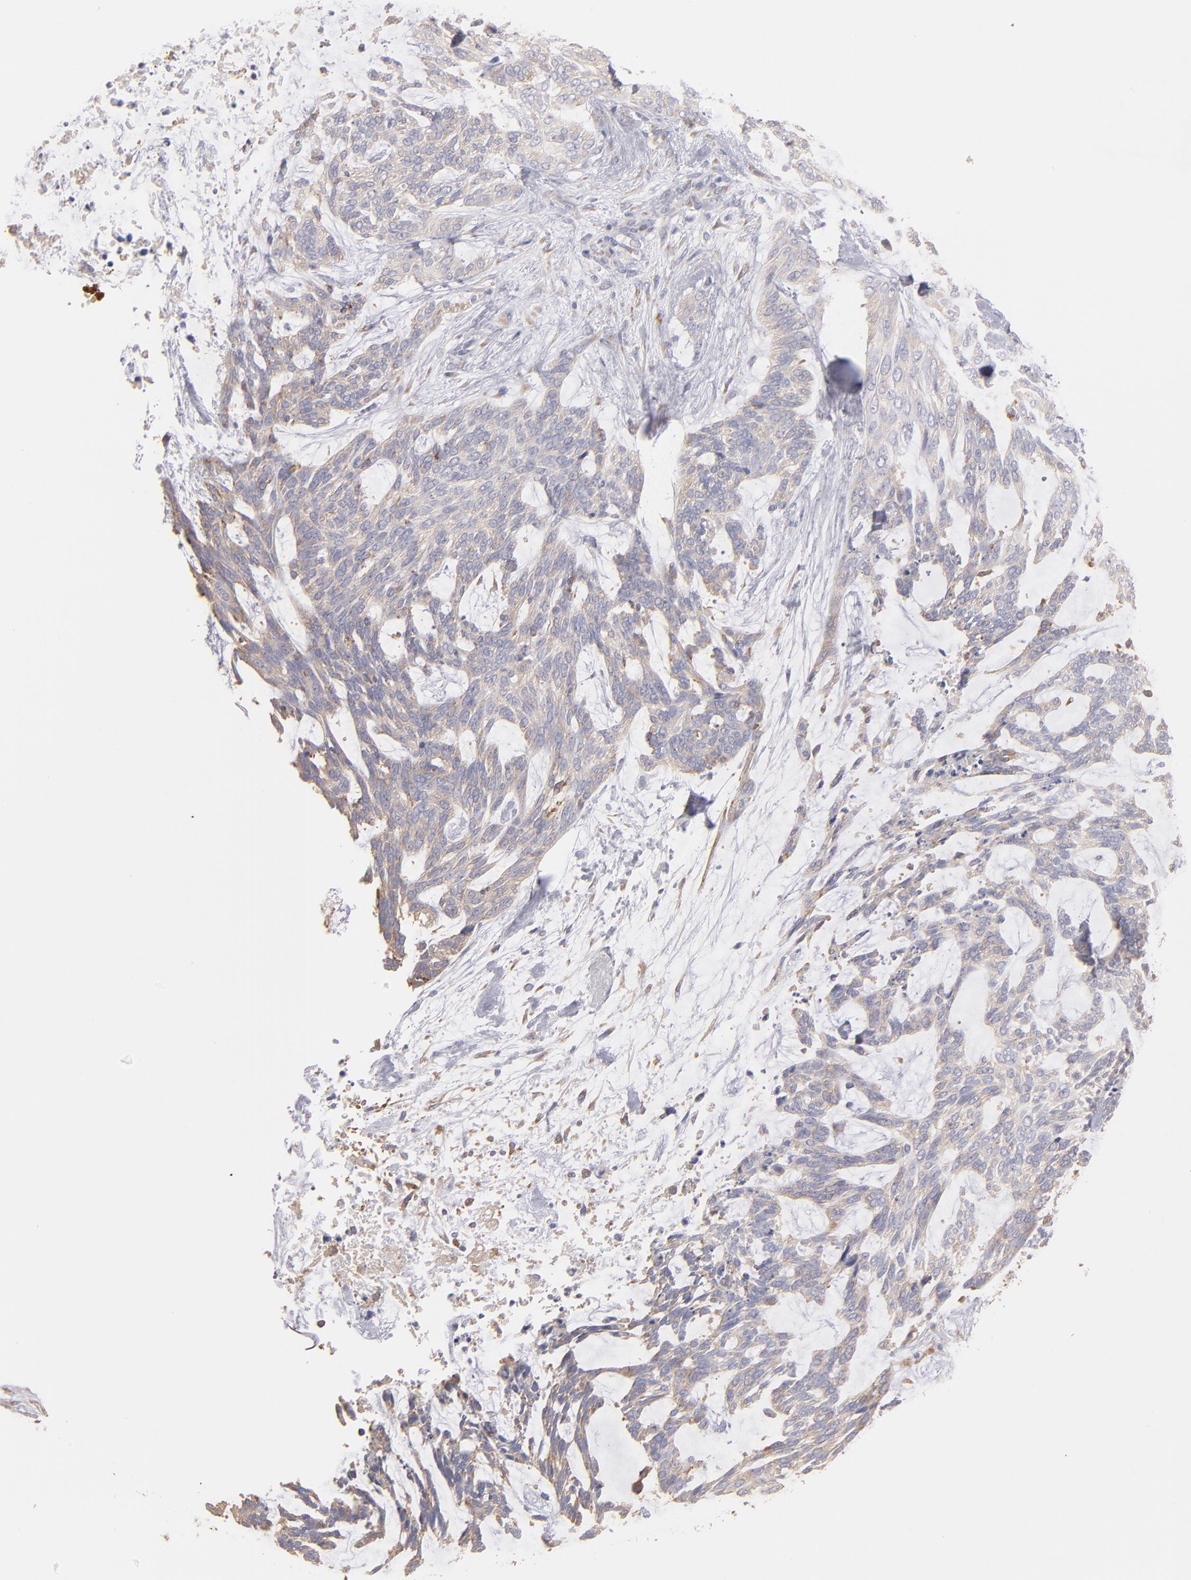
{"staining": {"intensity": "weak", "quantity": "25%-75%", "location": "cytoplasmic/membranous"}, "tissue": "skin cancer", "cell_type": "Tumor cells", "image_type": "cancer", "snomed": [{"axis": "morphology", "description": "Normal tissue, NOS"}, {"axis": "morphology", "description": "Basal cell carcinoma"}, {"axis": "topography", "description": "Skin"}], "caption": "Immunohistochemistry (DAB (3,3'-diaminobenzidine)) staining of skin cancer (basal cell carcinoma) displays weak cytoplasmic/membranous protein positivity in about 25%-75% of tumor cells.", "gene": "ENTPD5", "patient": {"sex": "female", "age": 71}}